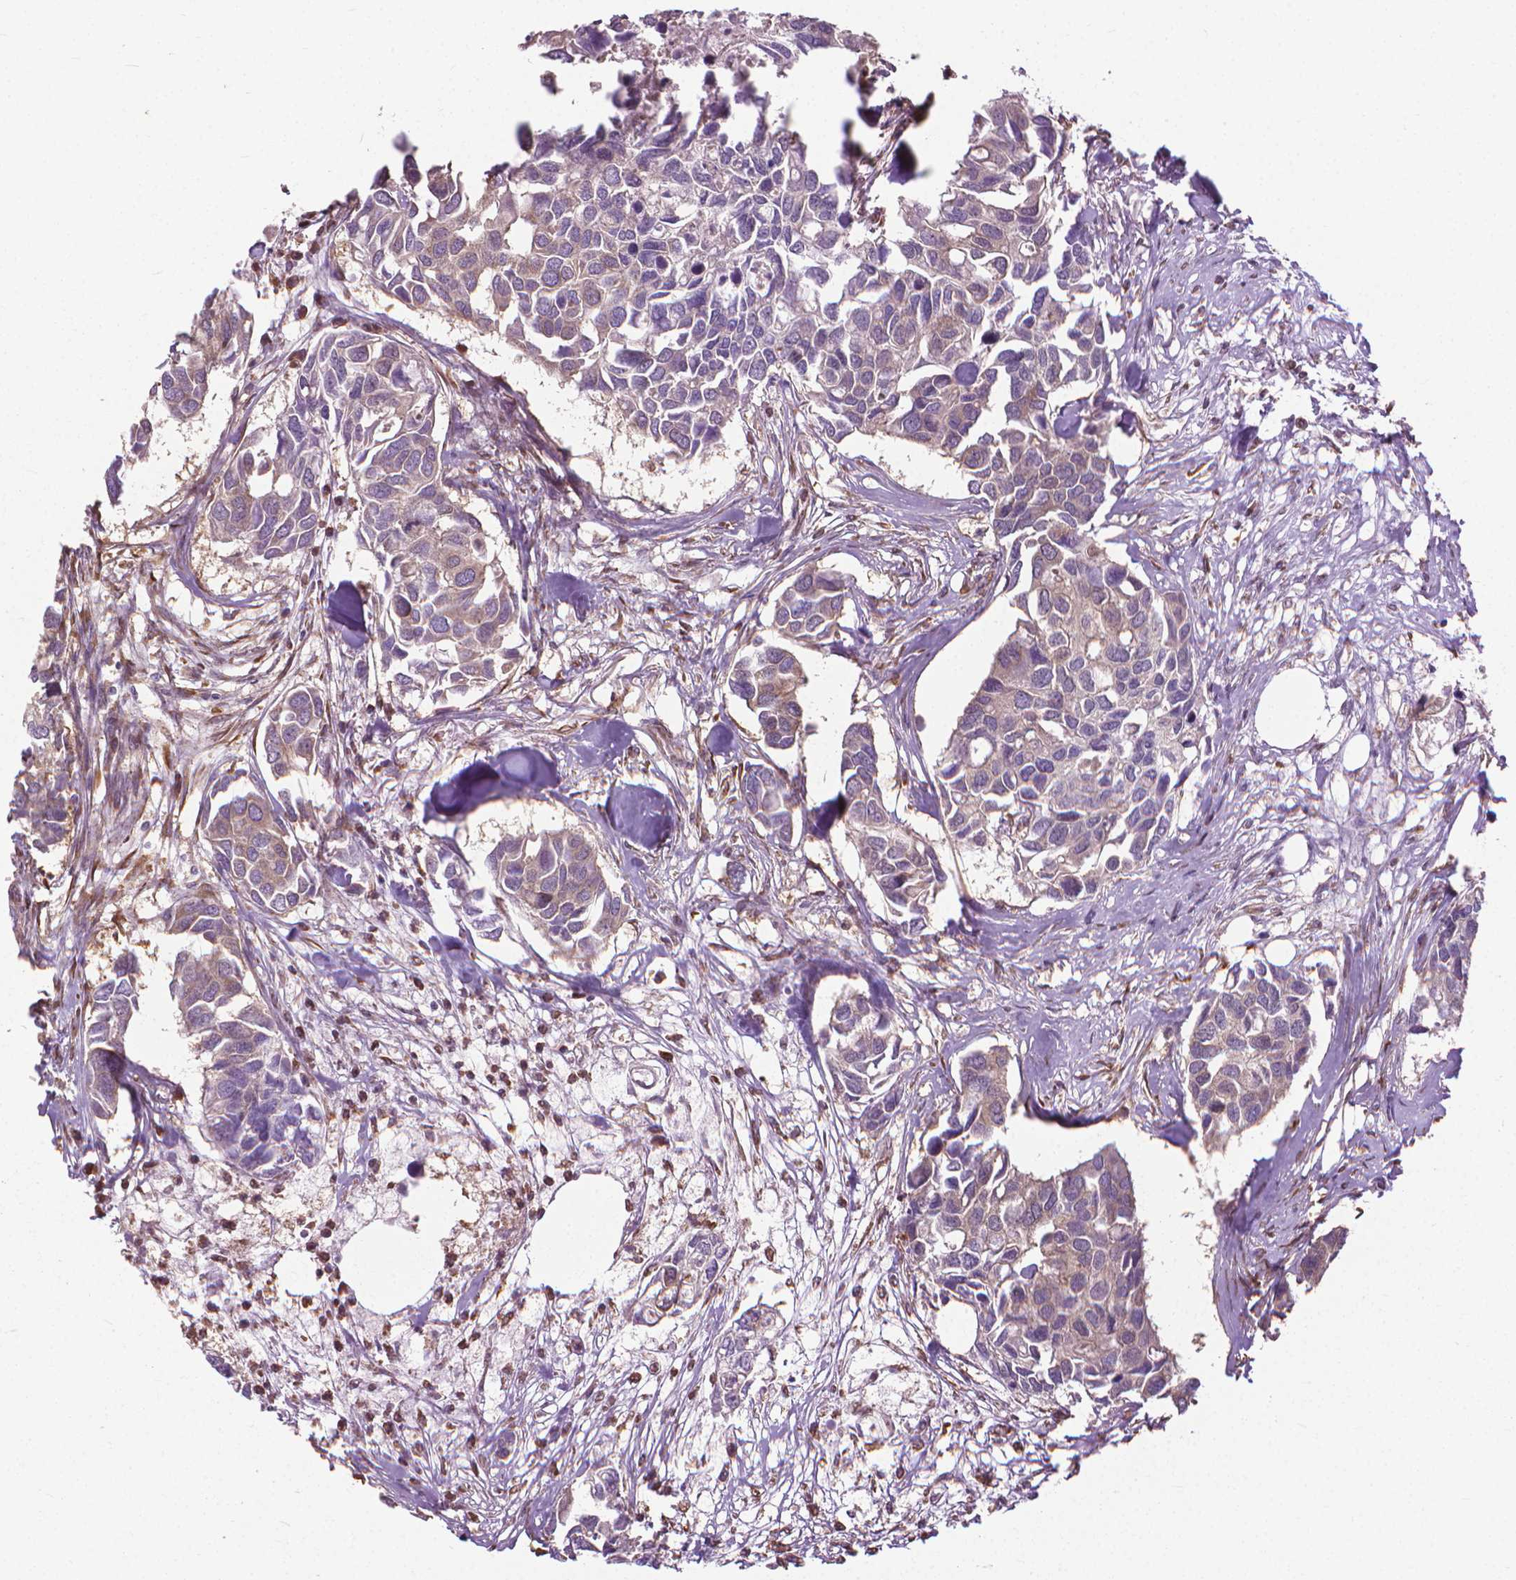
{"staining": {"intensity": "weak", "quantity": "<25%", "location": "cytoplasmic/membranous"}, "tissue": "breast cancer", "cell_type": "Tumor cells", "image_type": "cancer", "snomed": [{"axis": "morphology", "description": "Duct carcinoma"}, {"axis": "topography", "description": "Breast"}], "caption": "This is an IHC photomicrograph of human infiltrating ductal carcinoma (breast). There is no expression in tumor cells.", "gene": "NUDT1", "patient": {"sex": "female", "age": 83}}